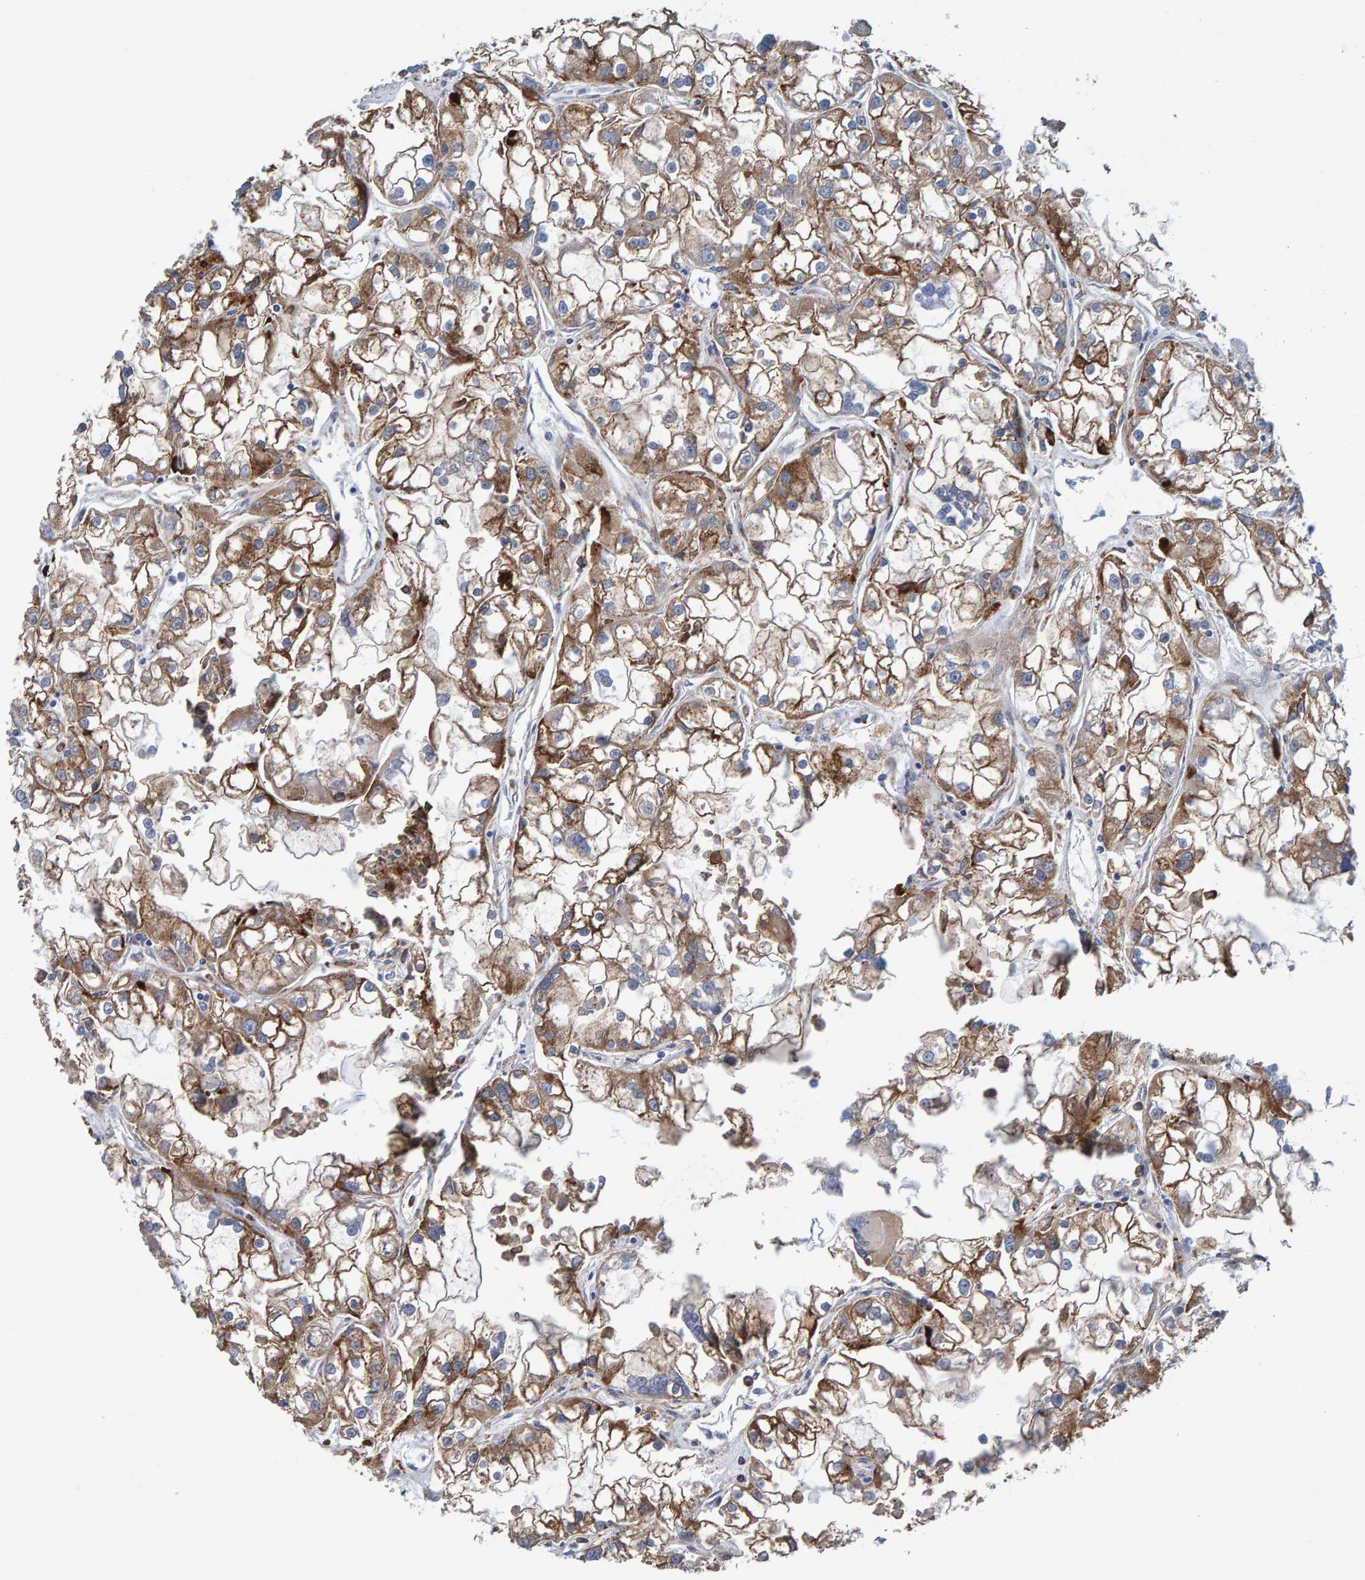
{"staining": {"intensity": "moderate", "quantity": ">75%", "location": "cytoplasmic/membranous"}, "tissue": "renal cancer", "cell_type": "Tumor cells", "image_type": "cancer", "snomed": [{"axis": "morphology", "description": "Adenocarcinoma, NOS"}, {"axis": "topography", "description": "Kidney"}], "caption": "Human renal cancer stained with a brown dye exhibits moderate cytoplasmic/membranous positive positivity in approximately >75% of tumor cells.", "gene": "LRP1", "patient": {"sex": "female", "age": 52}}